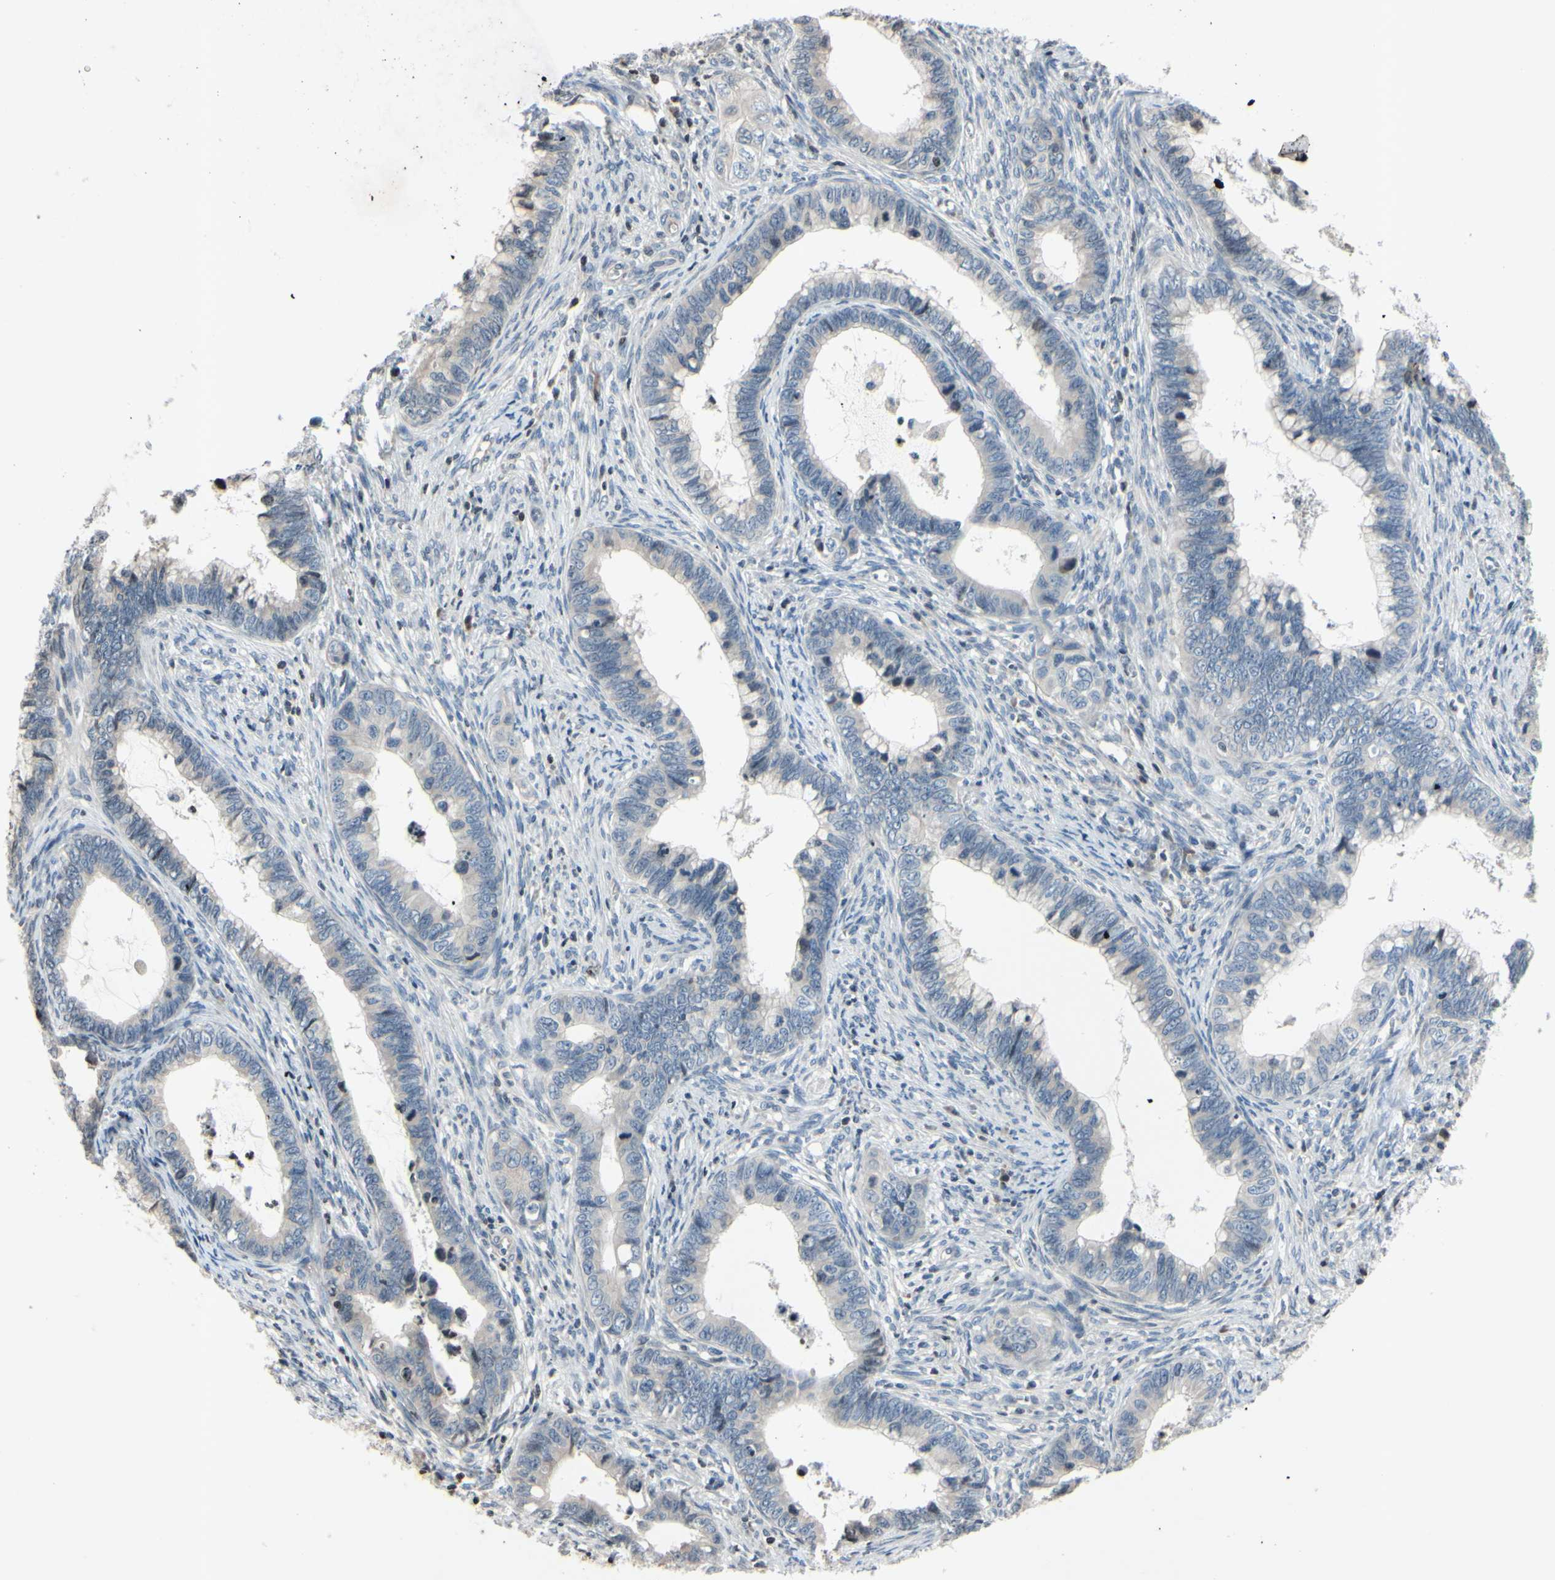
{"staining": {"intensity": "weak", "quantity": "<25%", "location": "cytoplasmic/membranous"}, "tissue": "cervical cancer", "cell_type": "Tumor cells", "image_type": "cancer", "snomed": [{"axis": "morphology", "description": "Adenocarcinoma, NOS"}, {"axis": "topography", "description": "Cervix"}], "caption": "DAB (3,3'-diaminobenzidine) immunohistochemical staining of cervical cancer reveals no significant positivity in tumor cells.", "gene": "ARG1", "patient": {"sex": "female", "age": 44}}